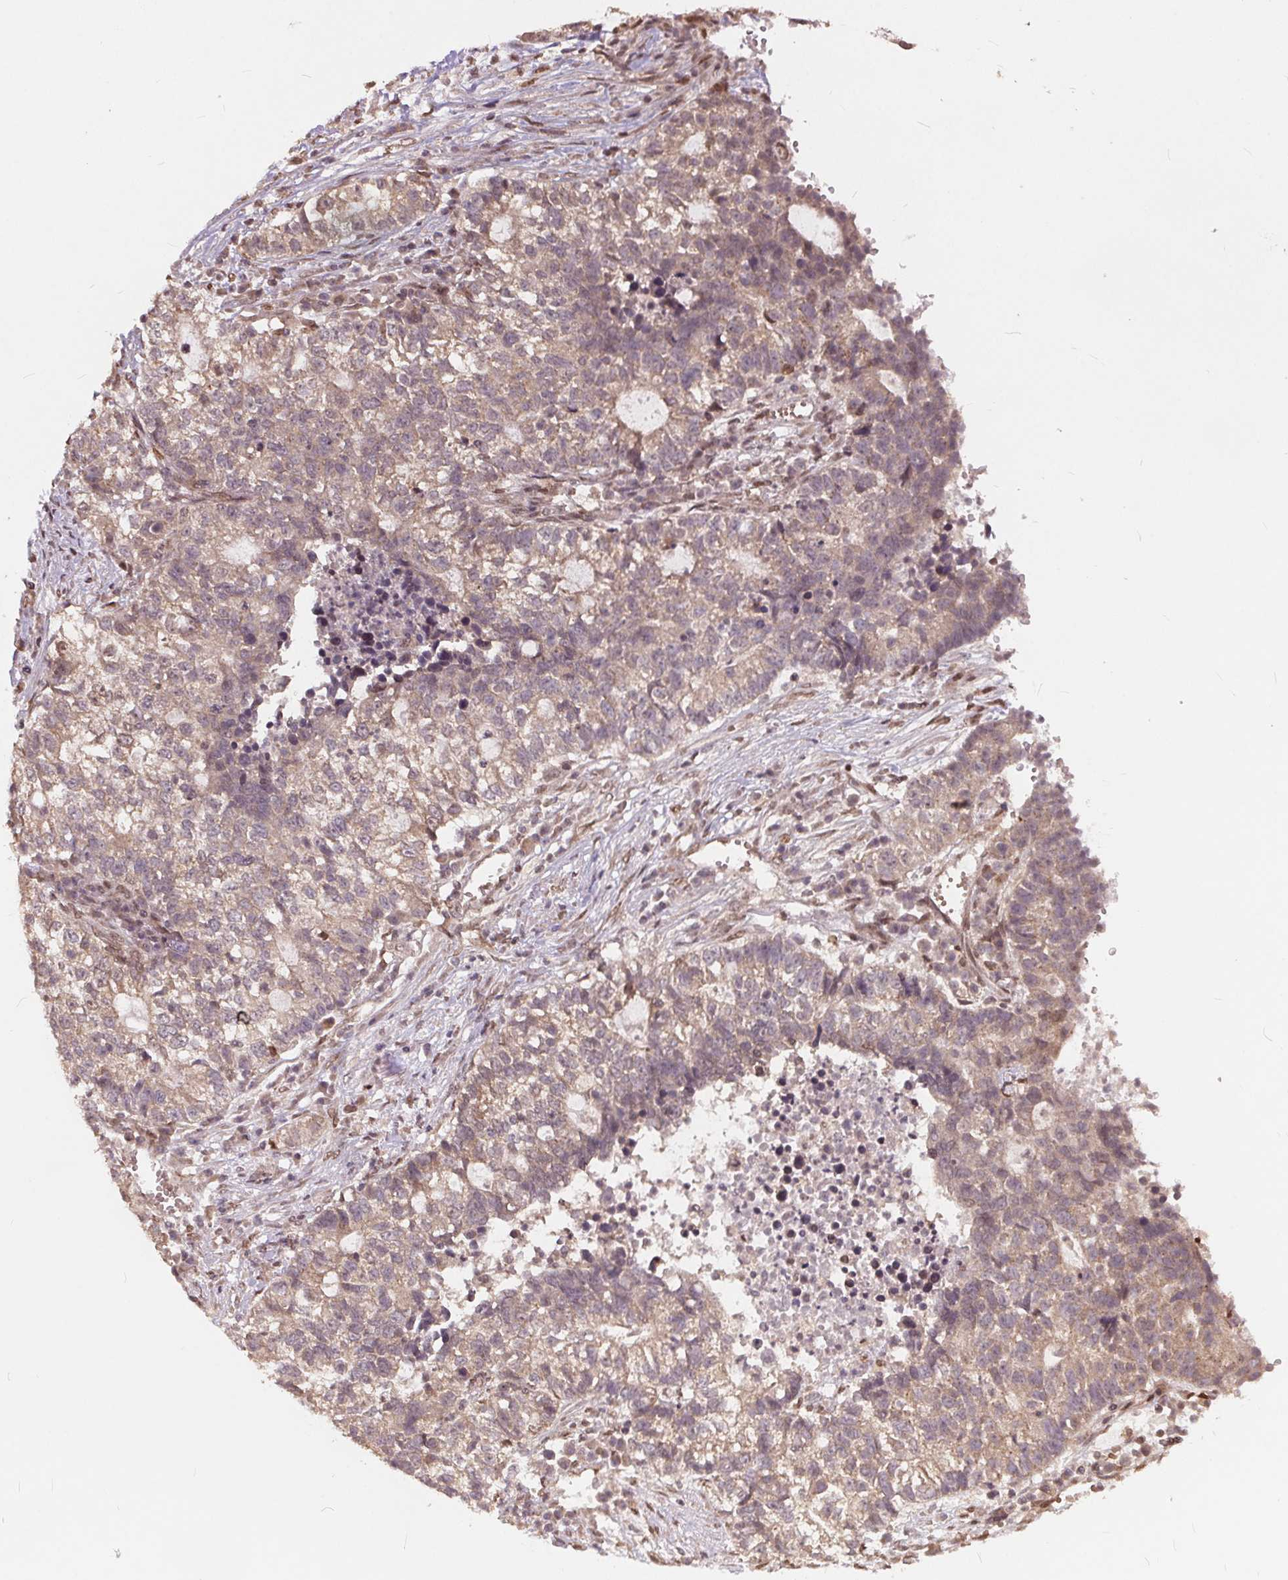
{"staining": {"intensity": "weak", "quantity": "25%-75%", "location": "cytoplasmic/membranous,nuclear"}, "tissue": "lung cancer", "cell_type": "Tumor cells", "image_type": "cancer", "snomed": [{"axis": "morphology", "description": "Adenocarcinoma, NOS"}, {"axis": "topography", "description": "Lung"}], "caption": "Lung adenocarcinoma was stained to show a protein in brown. There is low levels of weak cytoplasmic/membranous and nuclear expression in approximately 25%-75% of tumor cells. The staining was performed using DAB, with brown indicating positive protein expression. Nuclei are stained blue with hematoxylin.", "gene": "HIF1AN", "patient": {"sex": "male", "age": 57}}